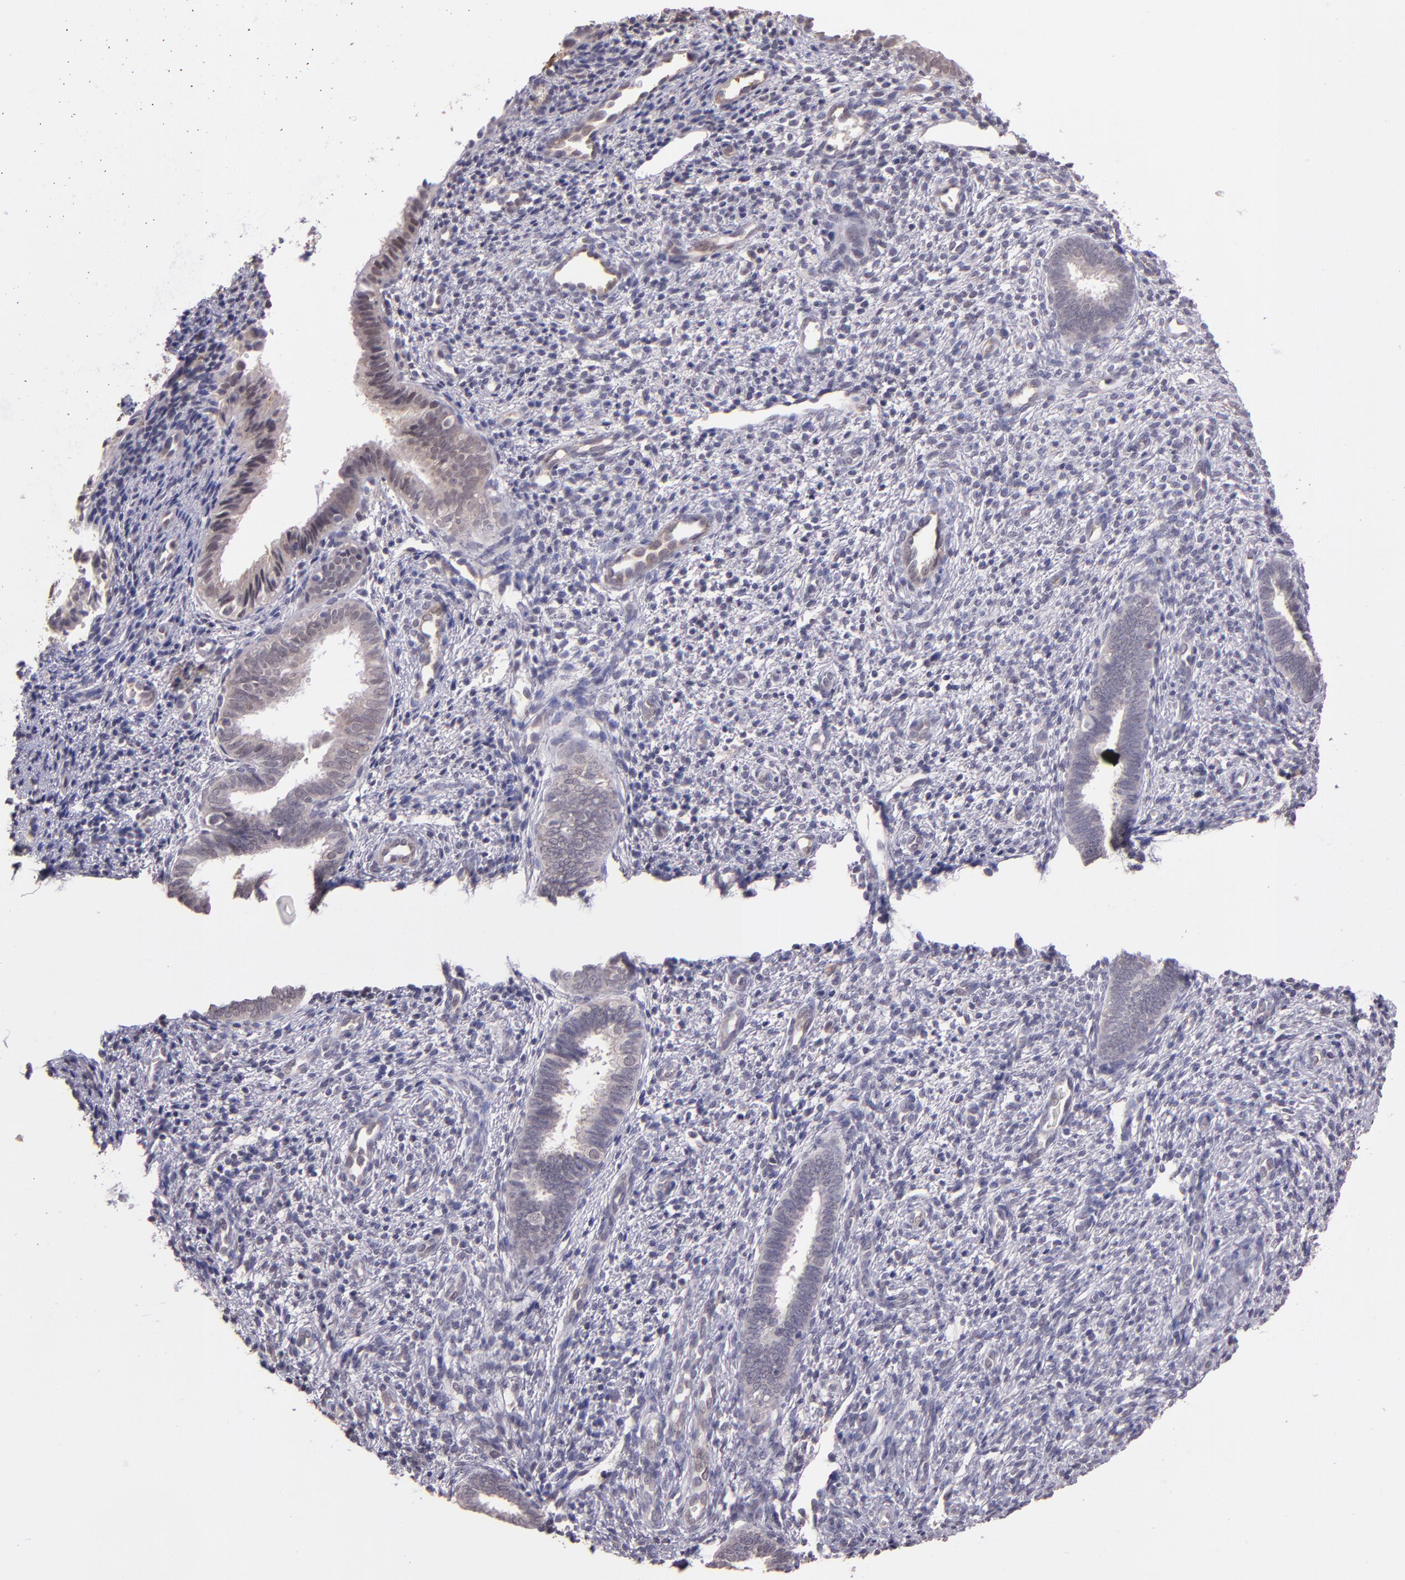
{"staining": {"intensity": "negative", "quantity": "none", "location": "none"}, "tissue": "endometrium", "cell_type": "Cells in endometrial stroma", "image_type": "normal", "snomed": [{"axis": "morphology", "description": "Normal tissue, NOS"}, {"axis": "topography", "description": "Endometrium"}], "caption": "Histopathology image shows no significant protein staining in cells in endometrial stroma of unremarkable endometrium. The staining is performed using DAB brown chromogen with nuclei counter-stained in using hematoxylin.", "gene": "TAF7L", "patient": {"sex": "female", "age": 27}}